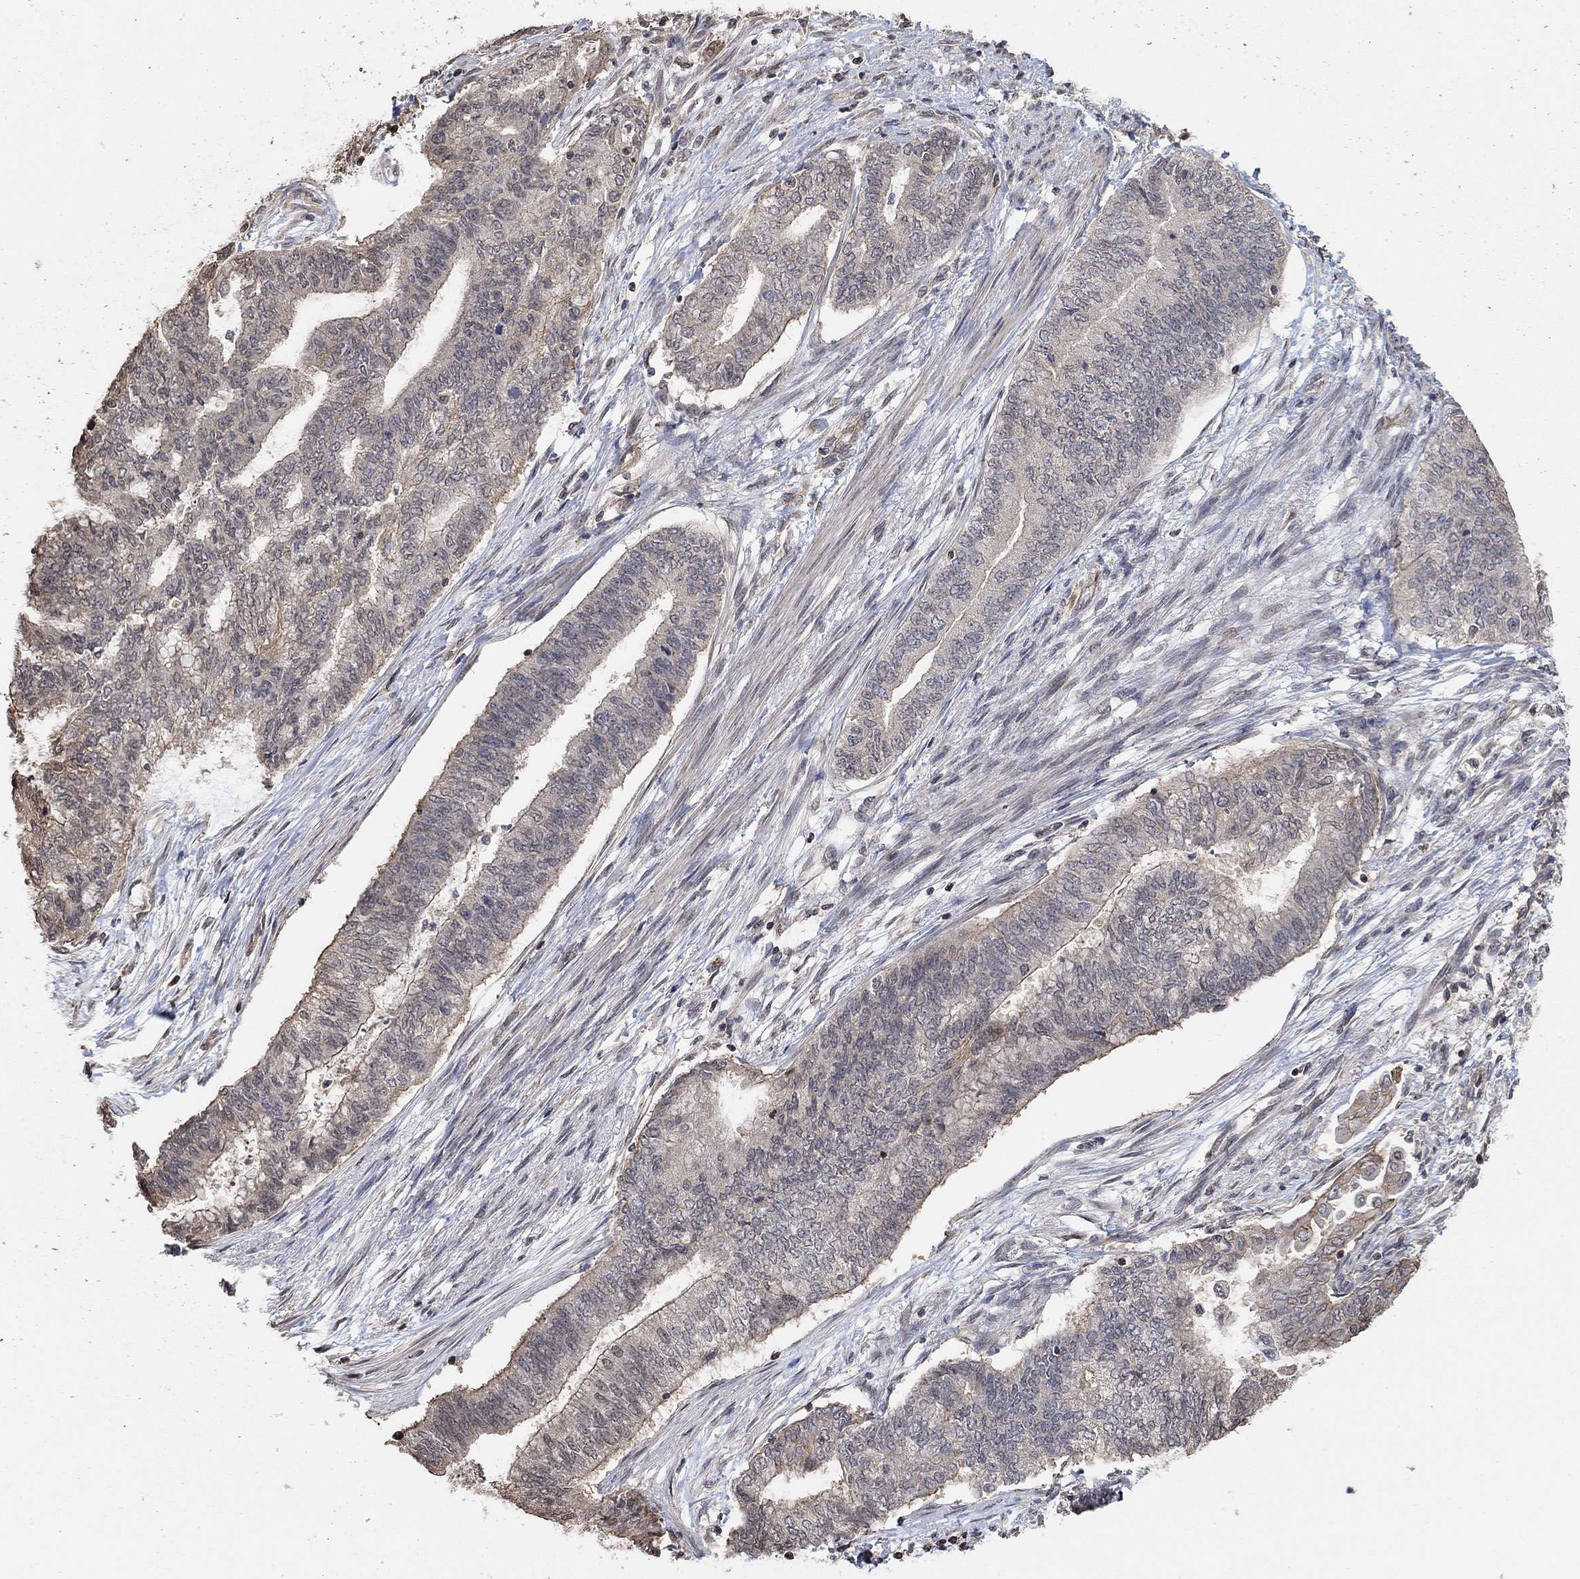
{"staining": {"intensity": "negative", "quantity": "none", "location": "none"}, "tissue": "endometrial cancer", "cell_type": "Tumor cells", "image_type": "cancer", "snomed": [{"axis": "morphology", "description": "Adenocarcinoma, NOS"}, {"axis": "topography", "description": "Endometrium"}], "caption": "High power microscopy photomicrograph of an immunohistochemistry (IHC) image of endometrial cancer (adenocarcinoma), revealing no significant expression in tumor cells. Brightfield microscopy of IHC stained with DAB (brown) and hematoxylin (blue), captured at high magnification.", "gene": "UNC5B", "patient": {"sex": "female", "age": 65}}